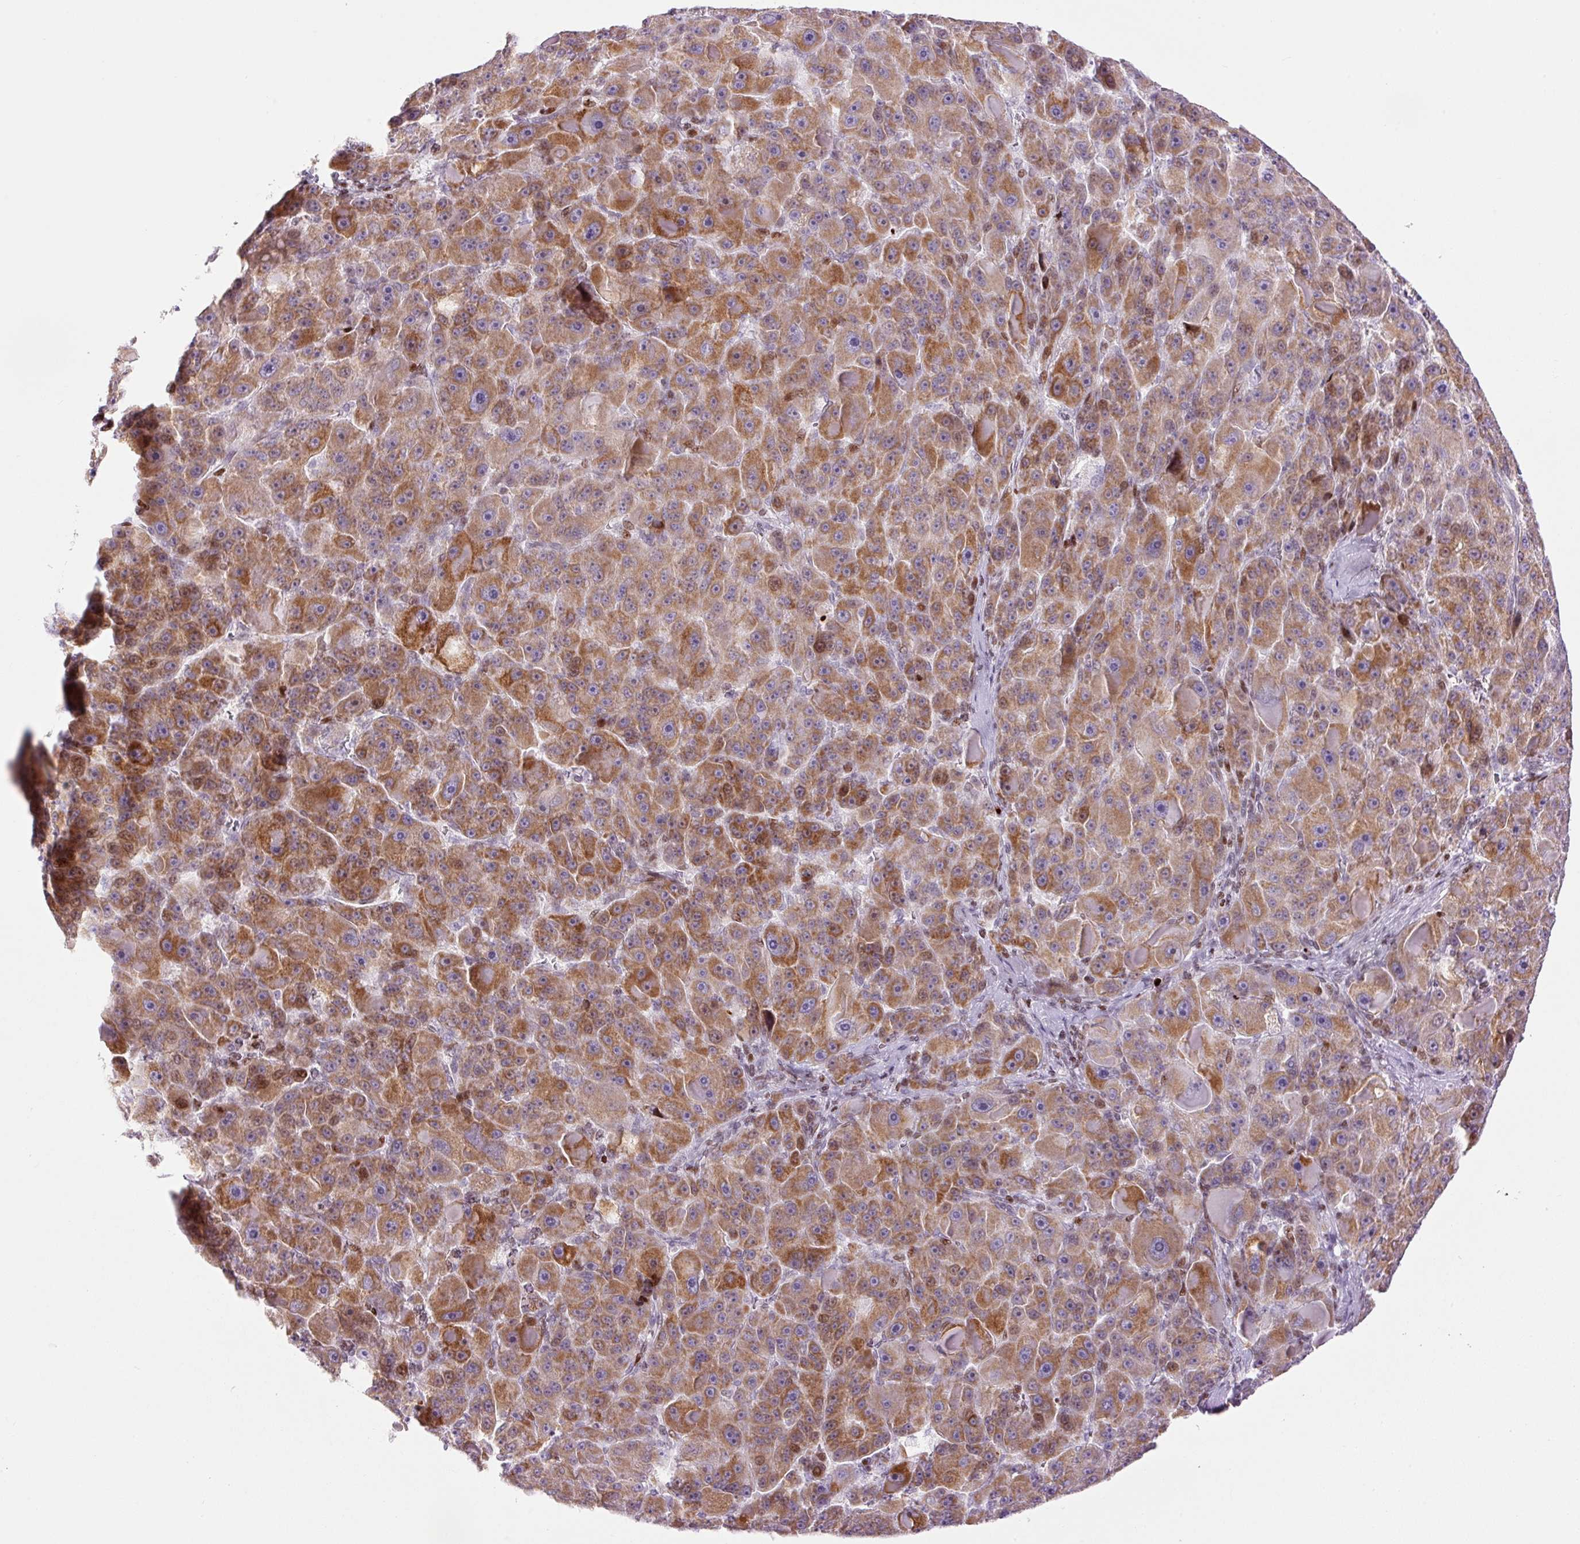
{"staining": {"intensity": "moderate", "quantity": ">75%", "location": "cytoplasmic/membranous,nuclear"}, "tissue": "liver cancer", "cell_type": "Tumor cells", "image_type": "cancer", "snomed": [{"axis": "morphology", "description": "Carcinoma, Hepatocellular, NOS"}, {"axis": "topography", "description": "Liver"}], "caption": "Liver cancer stained with immunohistochemistry reveals moderate cytoplasmic/membranous and nuclear staining in about >75% of tumor cells.", "gene": "TMEM177", "patient": {"sex": "male", "age": 76}}